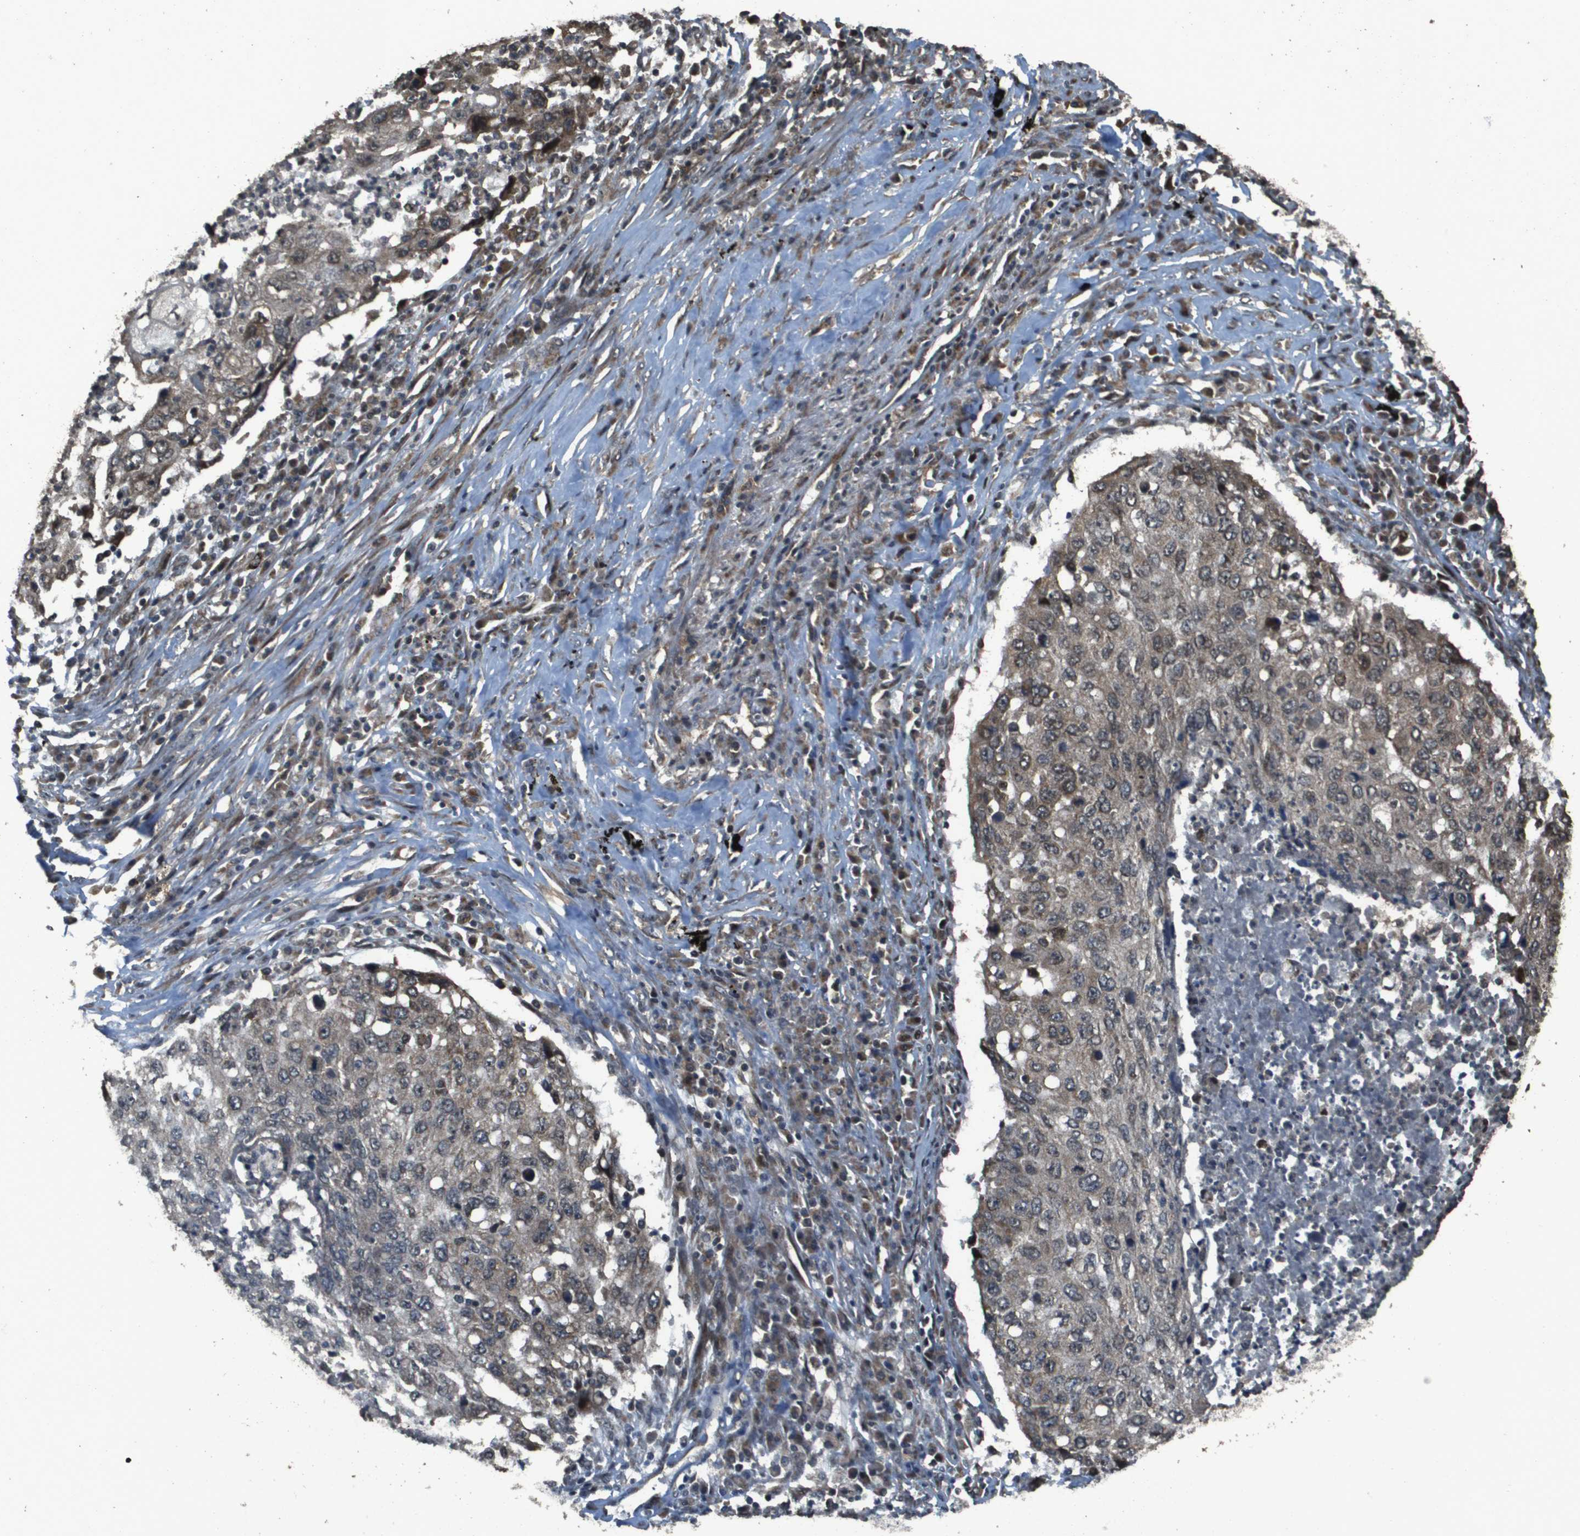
{"staining": {"intensity": "weak", "quantity": ">75%", "location": "cytoplasmic/membranous"}, "tissue": "lung cancer", "cell_type": "Tumor cells", "image_type": "cancer", "snomed": [{"axis": "morphology", "description": "Squamous cell carcinoma, NOS"}, {"axis": "topography", "description": "Lung"}], "caption": "Immunohistochemical staining of human squamous cell carcinoma (lung) reveals low levels of weak cytoplasmic/membranous protein positivity in approximately >75% of tumor cells.", "gene": "FIG4", "patient": {"sex": "female", "age": 63}}